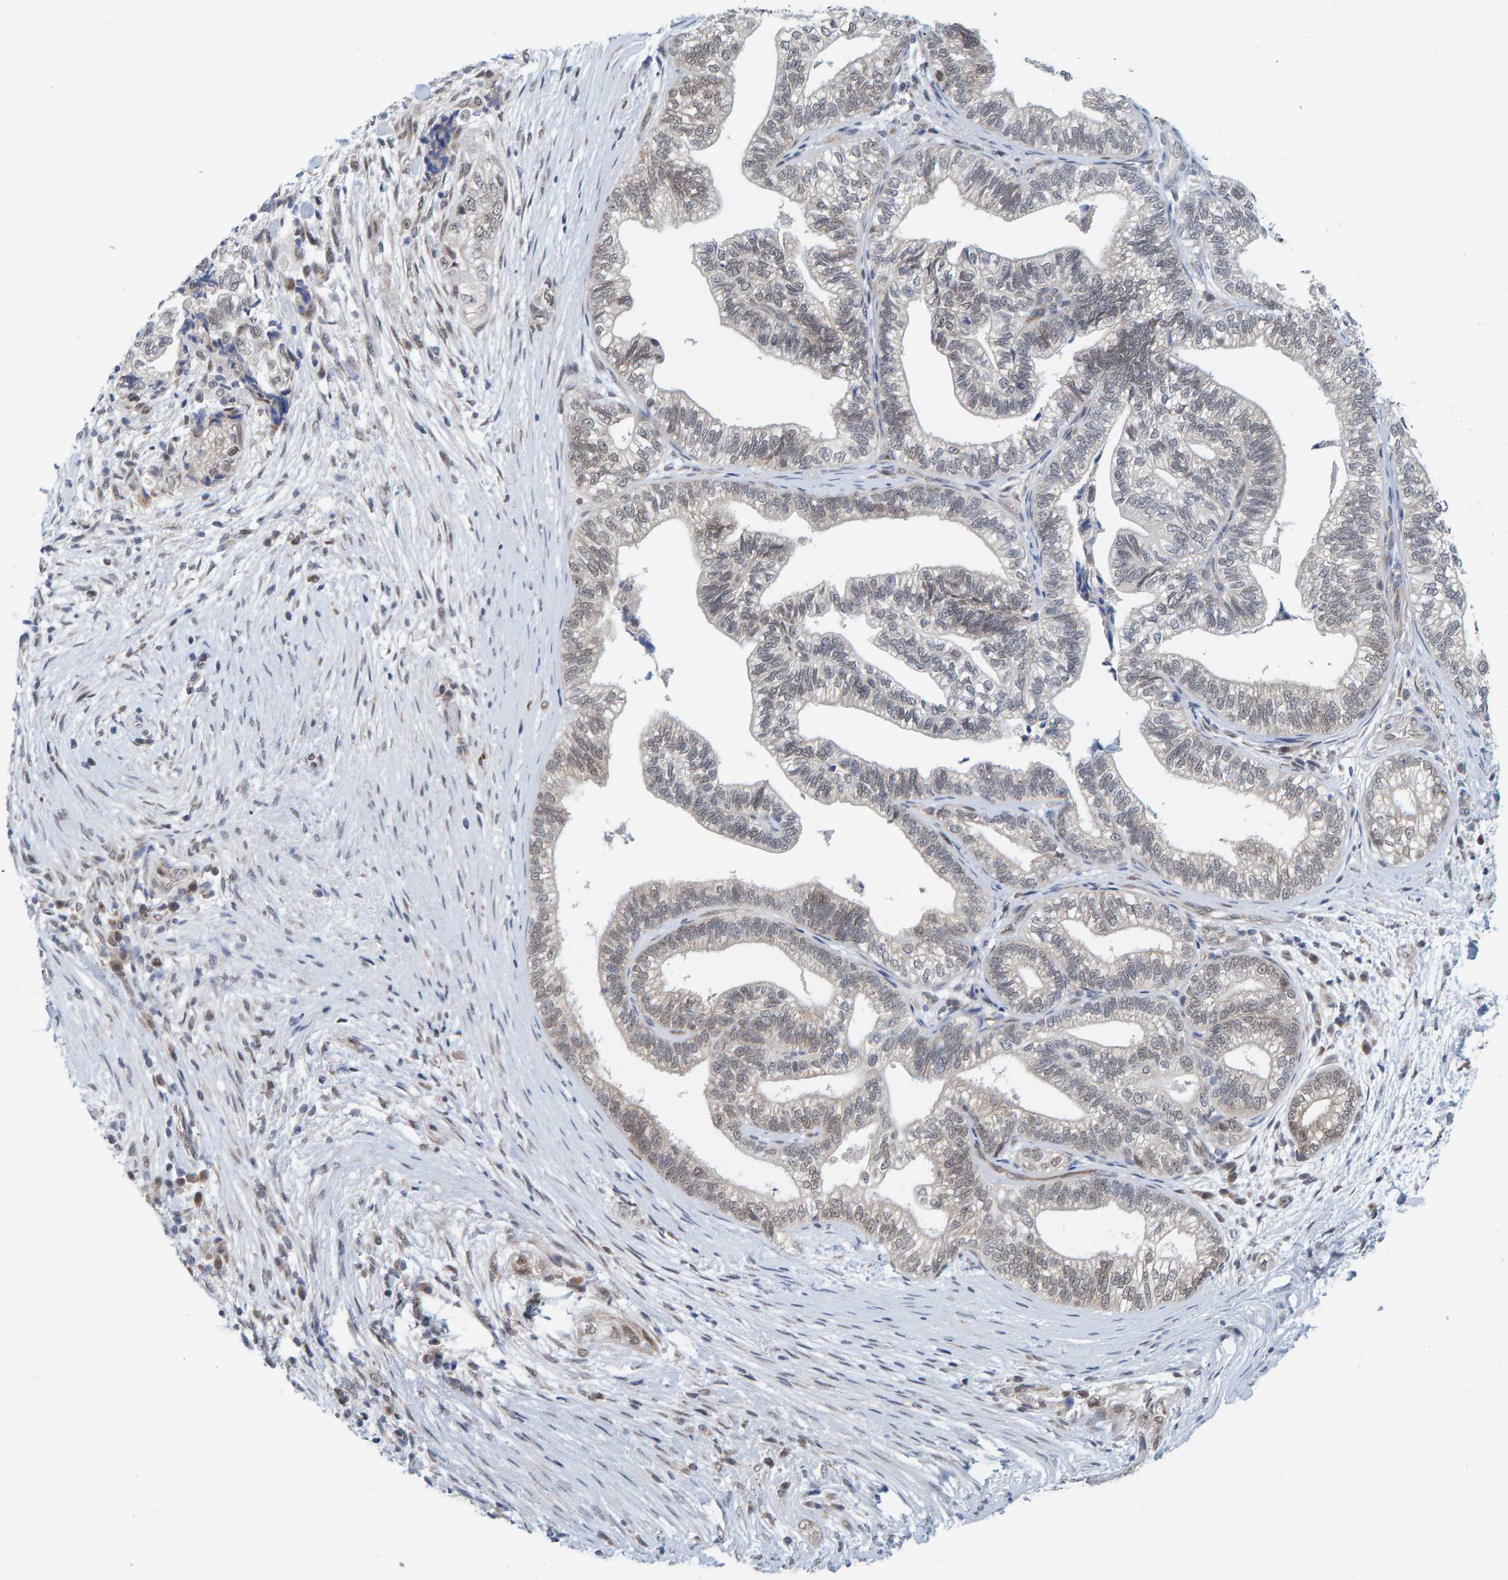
{"staining": {"intensity": "negative", "quantity": "none", "location": "none"}, "tissue": "pancreatic cancer", "cell_type": "Tumor cells", "image_type": "cancer", "snomed": [{"axis": "morphology", "description": "Adenocarcinoma, NOS"}, {"axis": "topography", "description": "Pancreas"}], "caption": "DAB (3,3'-diaminobenzidine) immunohistochemical staining of pancreatic adenocarcinoma shows no significant expression in tumor cells.", "gene": "SCRN2", "patient": {"sex": "male", "age": 72}}